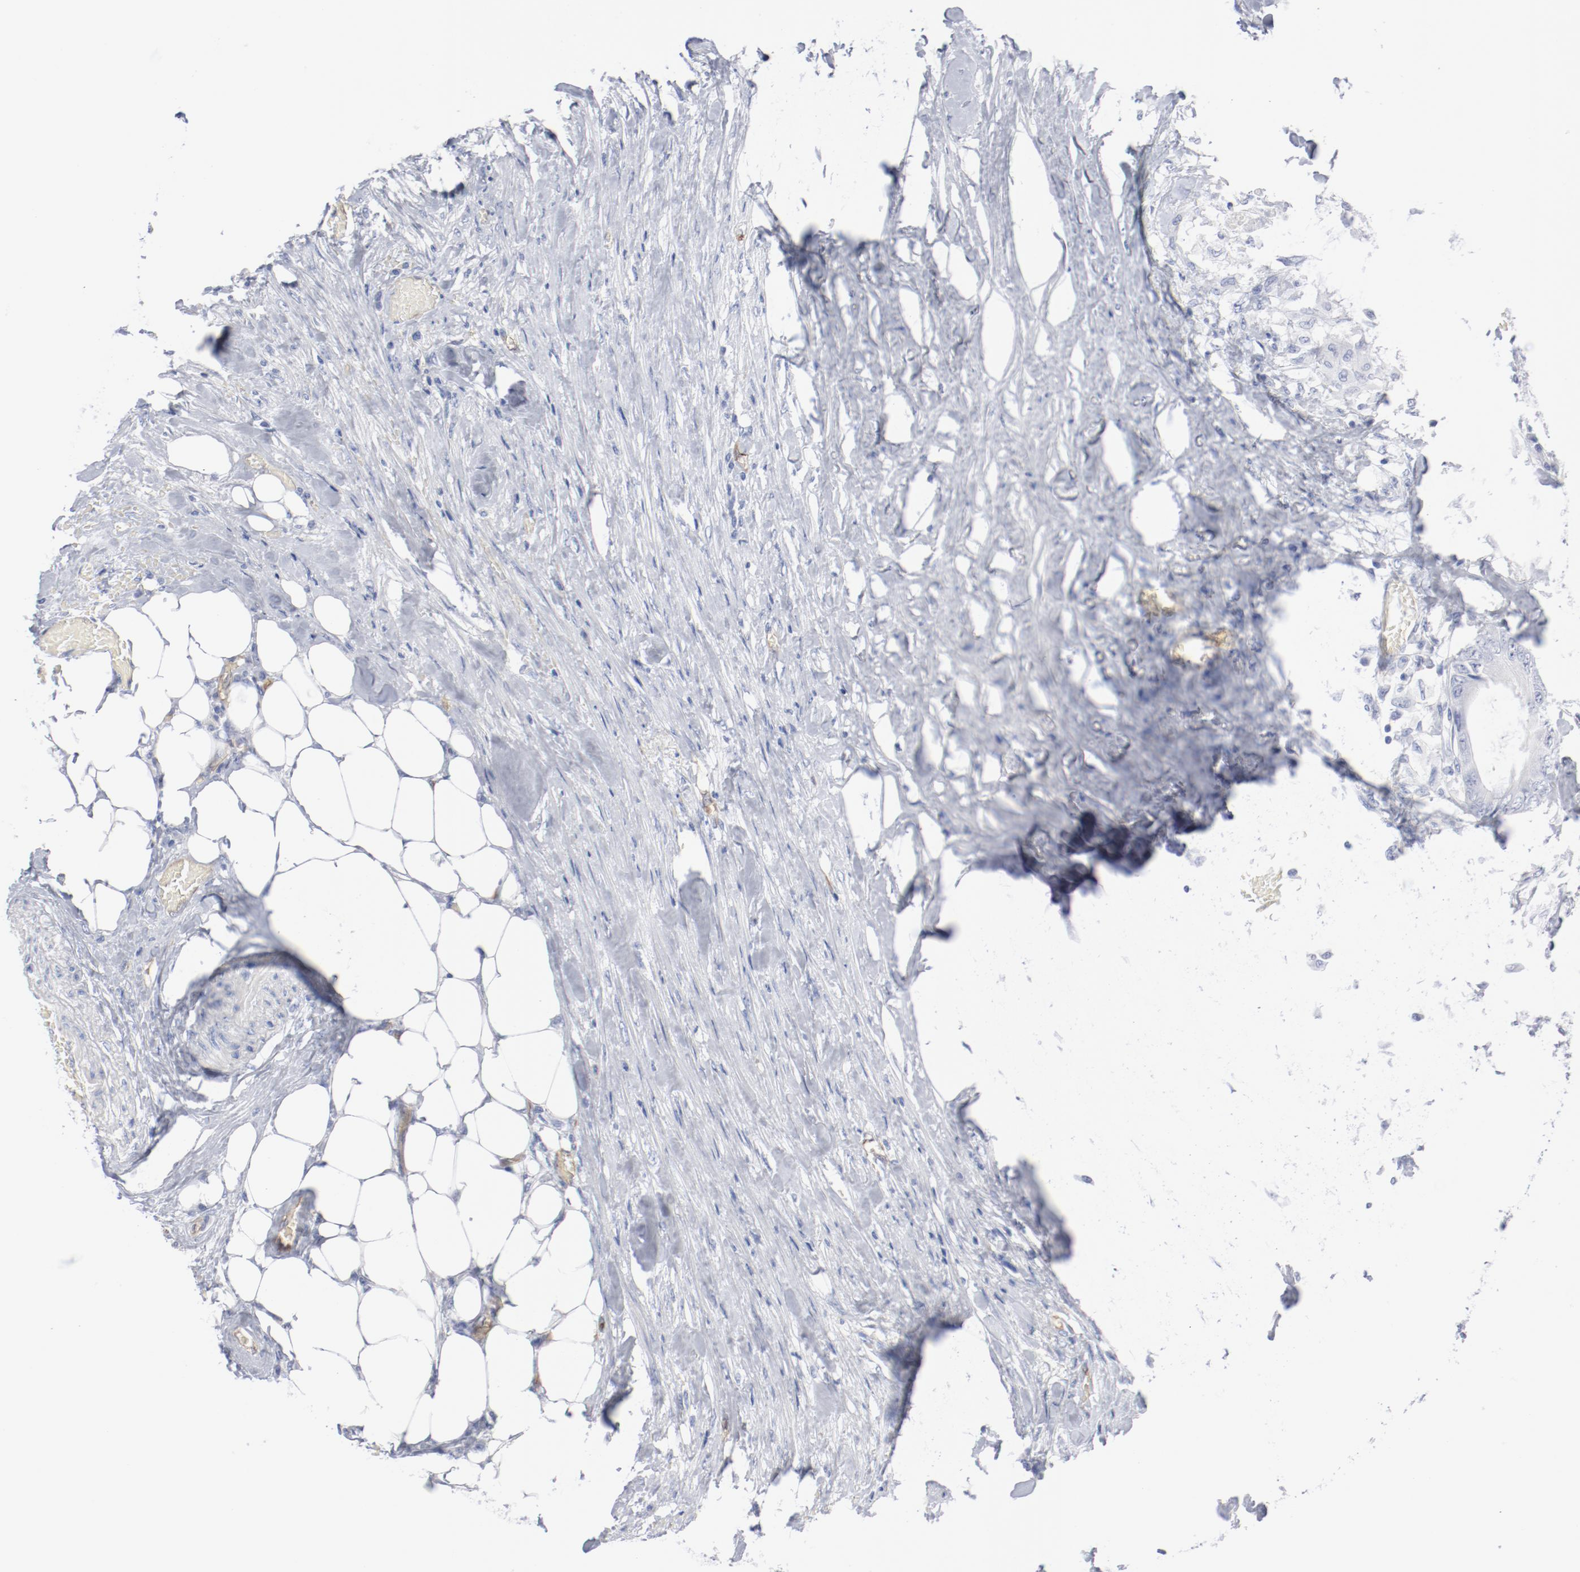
{"staining": {"intensity": "negative", "quantity": "none", "location": "none"}, "tissue": "colorectal cancer", "cell_type": "Tumor cells", "image_type": "cancer", "snomed": [{"axis": "morphology", "description": "Normal tissue, NOS"}, {"axis": "morphology", "description": "Adenocarcinoma, NOS"}, {"axis": "topography", "description": "Rectum"}, {"axis": "topography", "description": "Peripheral nerve tissue"}], "caption": "DAB immunohistochemical staining of human colorectal adenocarcinoma displays no significant expression in tumor cells.", "gene": "SHANK3", "patient": {"sex": "female", "age": 77}}